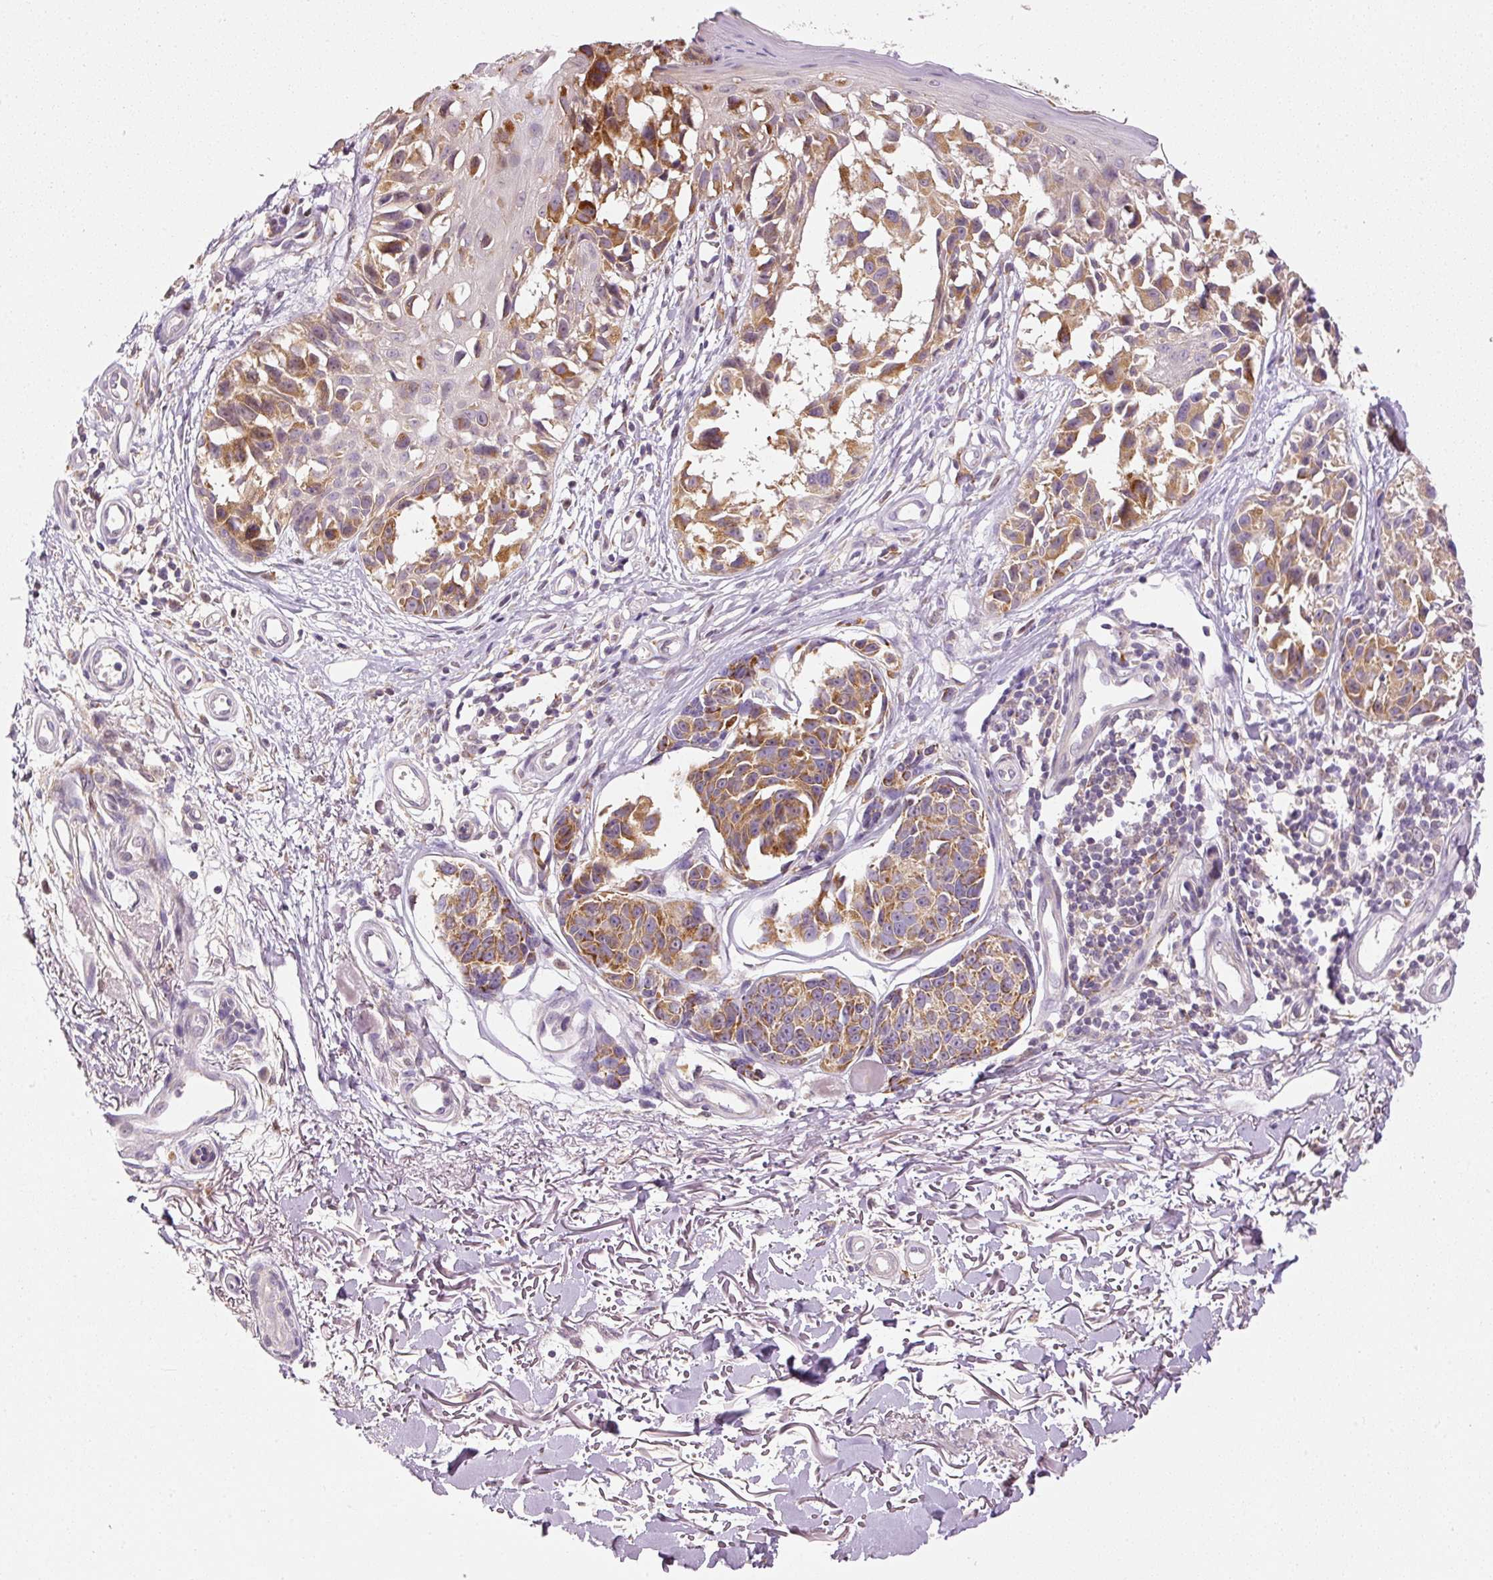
{"staining": {"intensity": "moderate", "quantity": ">75%", "location": "cytoplasmic/membranous"}, "tissue": "melanoma", "cell_type": "Tumor cells", "image_type": "cancer", "snomed": [{"axis": "morphology", "description": "Malignant melanoma, NOS"}, {"axis": "topography", "description": "Skin"}], "caption": "A brown stain shows moderate cytoplasmic/membranous expression of a protein in melanoma tumor cells. The staining is performed using DAB brown chromogen to label protein expression. The nuclei are counter-stained blue using hematoxylin.", "gene": "MTHFD1L", "patient": {"sex": "male", "age": 73}}